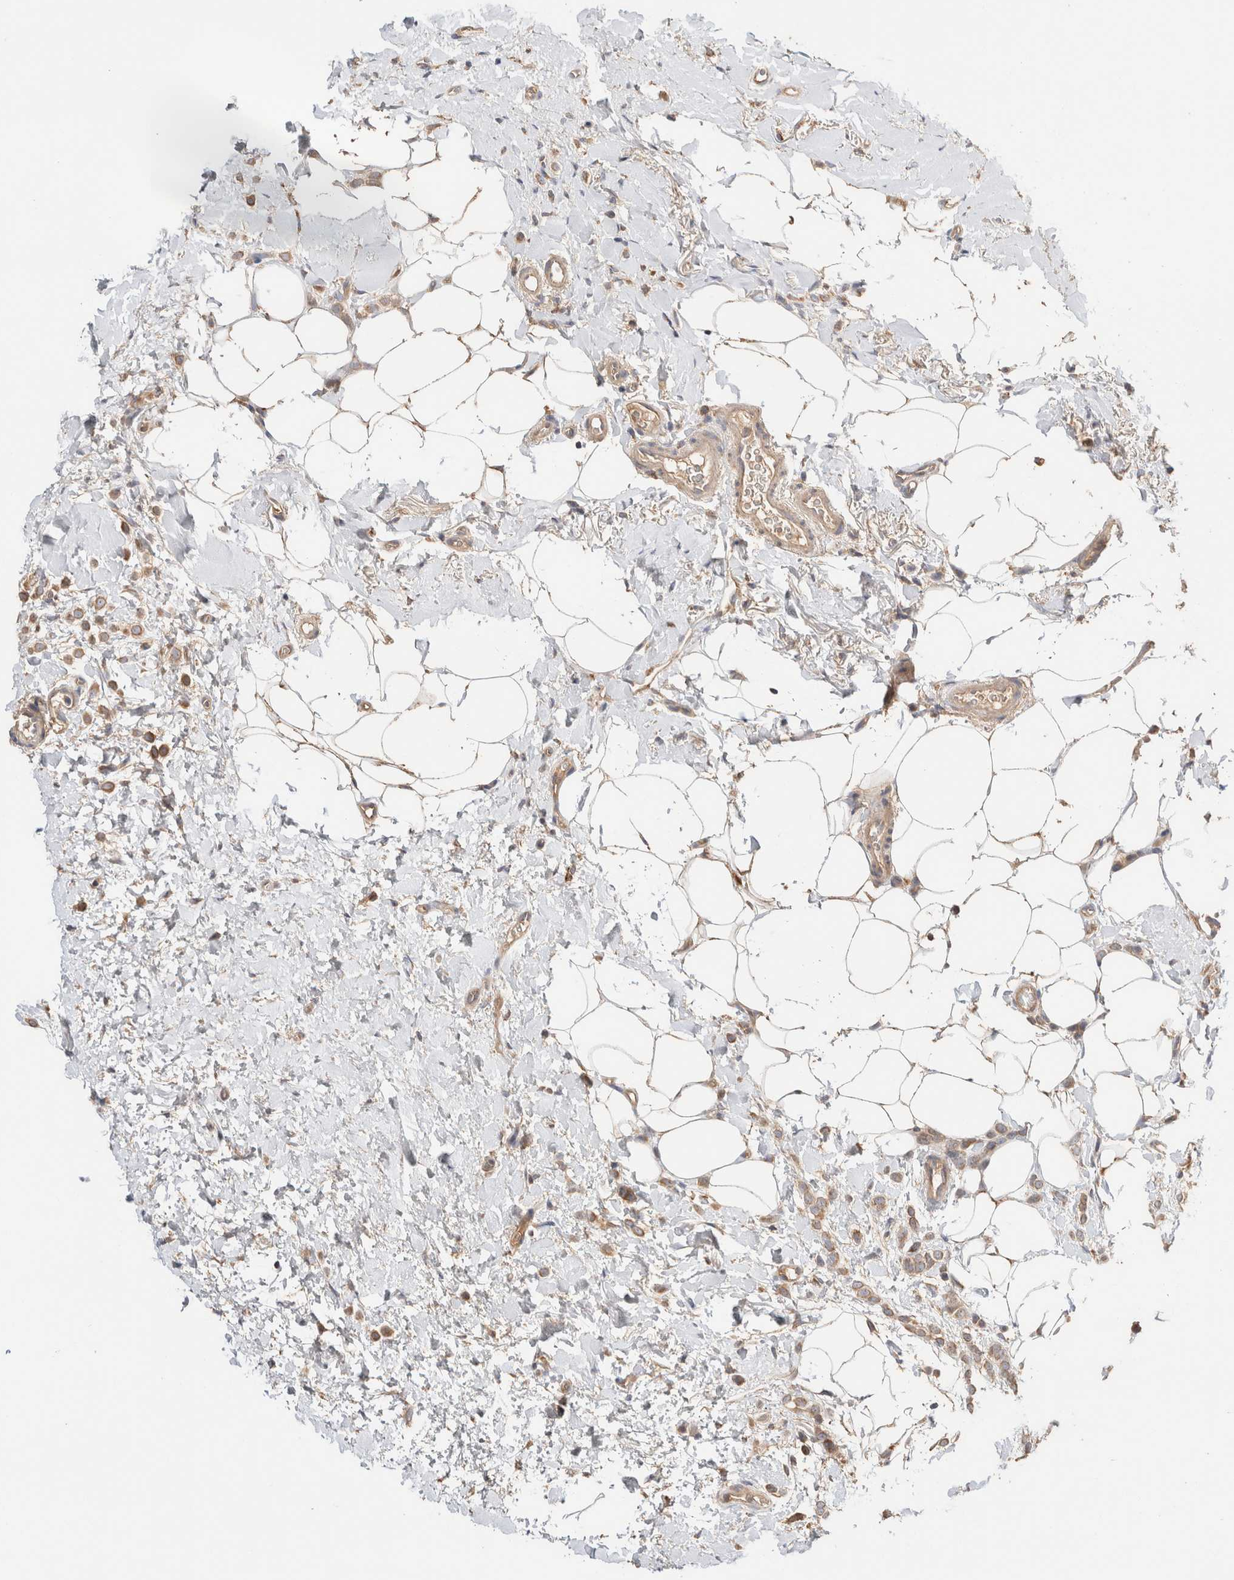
{"staining": {"intensity": "moderate", "quantity": ">75%", "location": "cytoplasmic/membranous"}, "tissue": "breast cancer", "cell_type": "Tumor cells", "image_type": "cancer", "snomed": [{"axis": "morphology", "description": "Normal tissue, NOS"}, {"axis": "morphology", "description": "Lobular carcinoma"}, {"axis": "topography", "description": "Breast"}], "caption": "Immunohistochemical staining of breast cancer (lobular carcinoma) exhibits moderate cytoplasmic/membranous protein expression in approximately >75% of tumor cells. The staining is performed using DAB (3,3'-diaminobenzidine) brown chromogen to label protein expression. The nuclei are counter-stained blue using hematoxylin.", "gene": "B3GNTL1", "patient": {"sex": "female", "age": 50}}